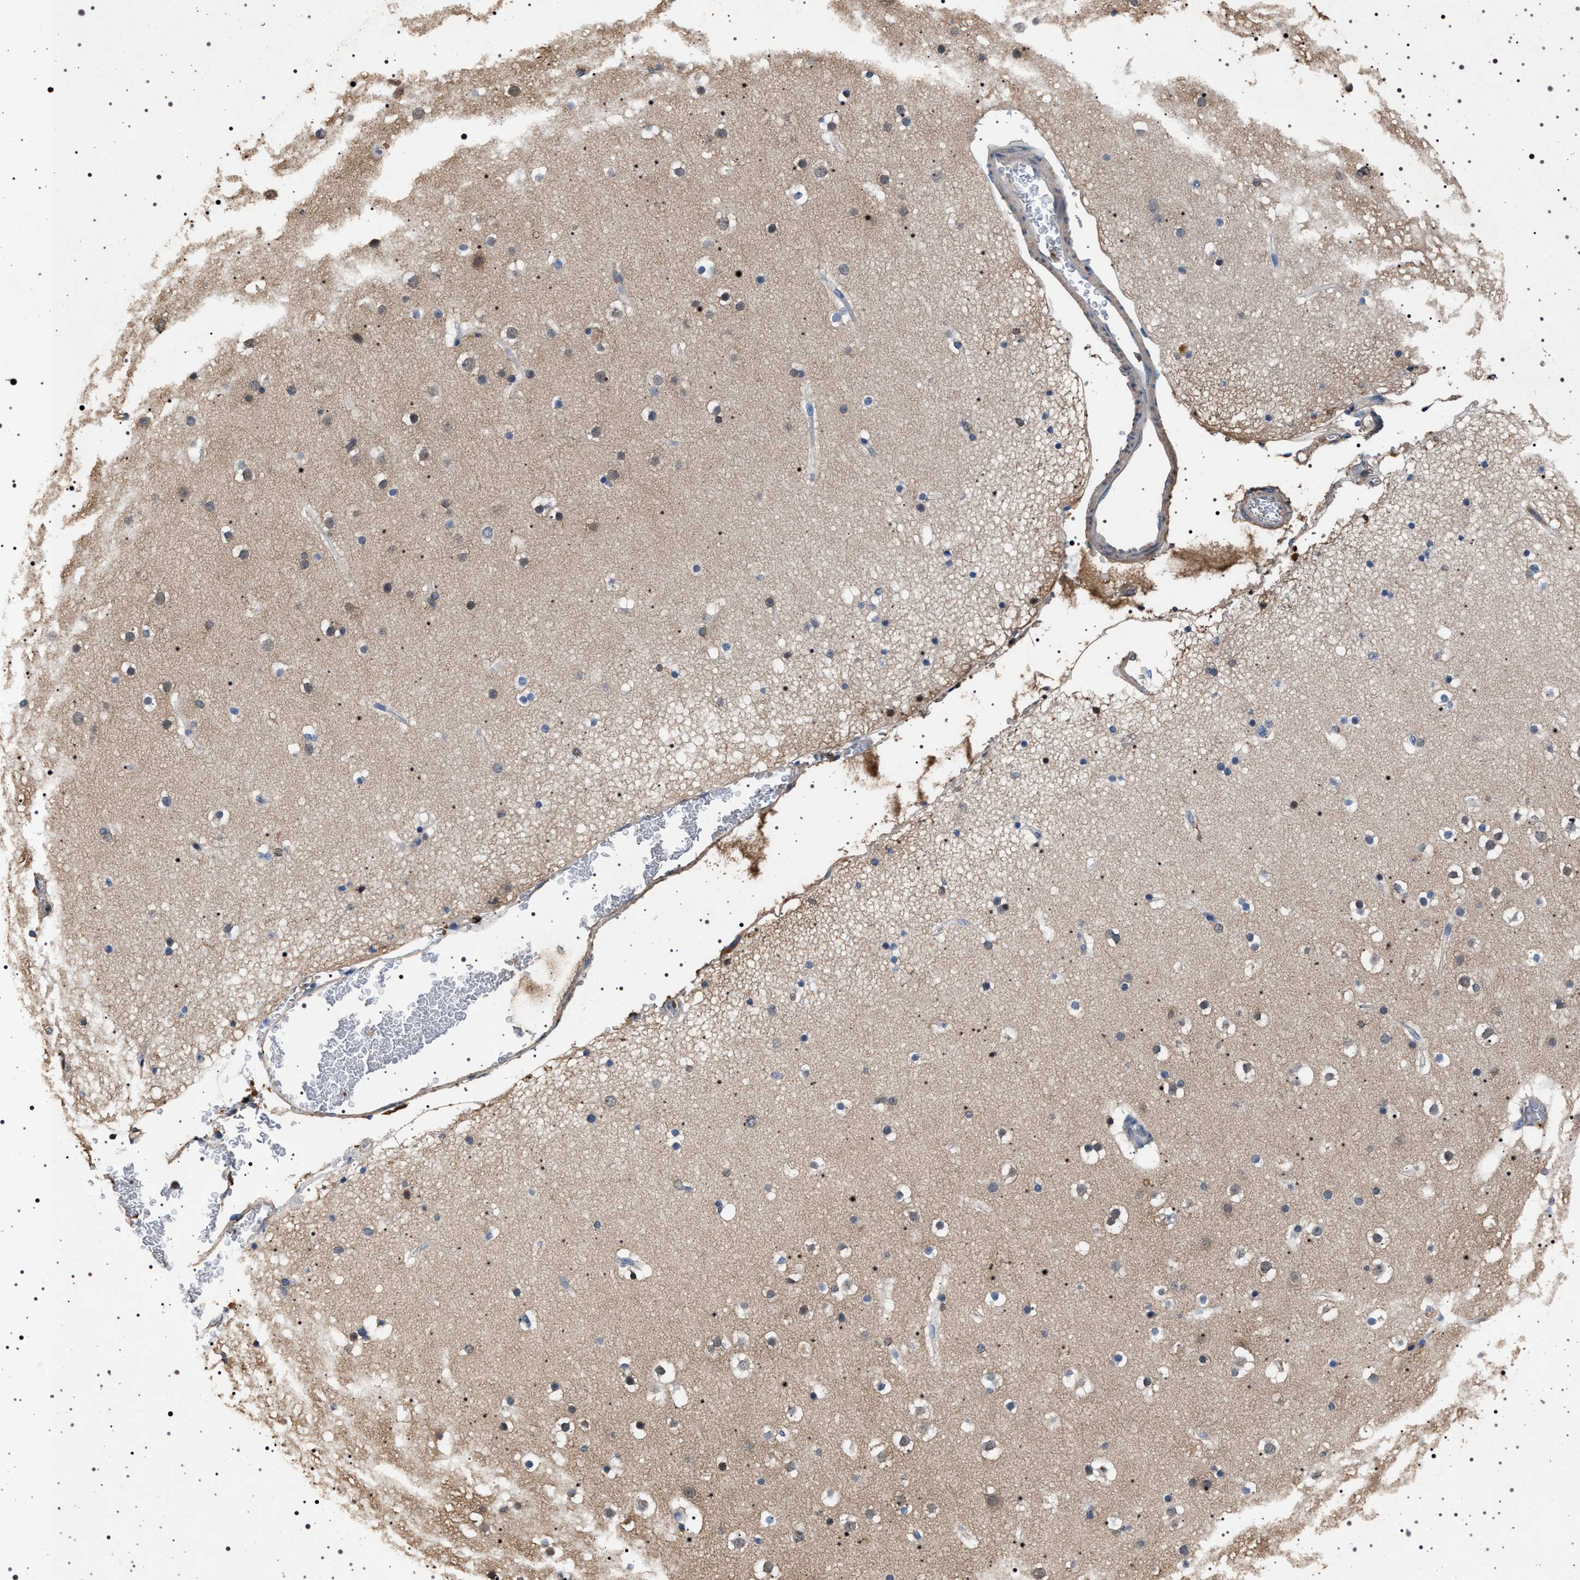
{"staining": {"intensity": "negative", "quantity": "none", "location": "none"}, "tissue": "cerebral cortex", "cell_type": "Endothelial cells", "image_type": "normal", "snomed": [{"axis": "morphology", "description": "Normal tissue, NOS"}, {"axis": "topography", "description": "Cerebral cortex"}], "caption": "The photomicrograph displays no significant expression in endothelial cells of cerebral cortex. The staining is performed using DAB brown chromogen with nuclei counter-stained in using hematoxylin.", "gene": "SMAP2", "patient": {"sex": "male", "age": 57}}